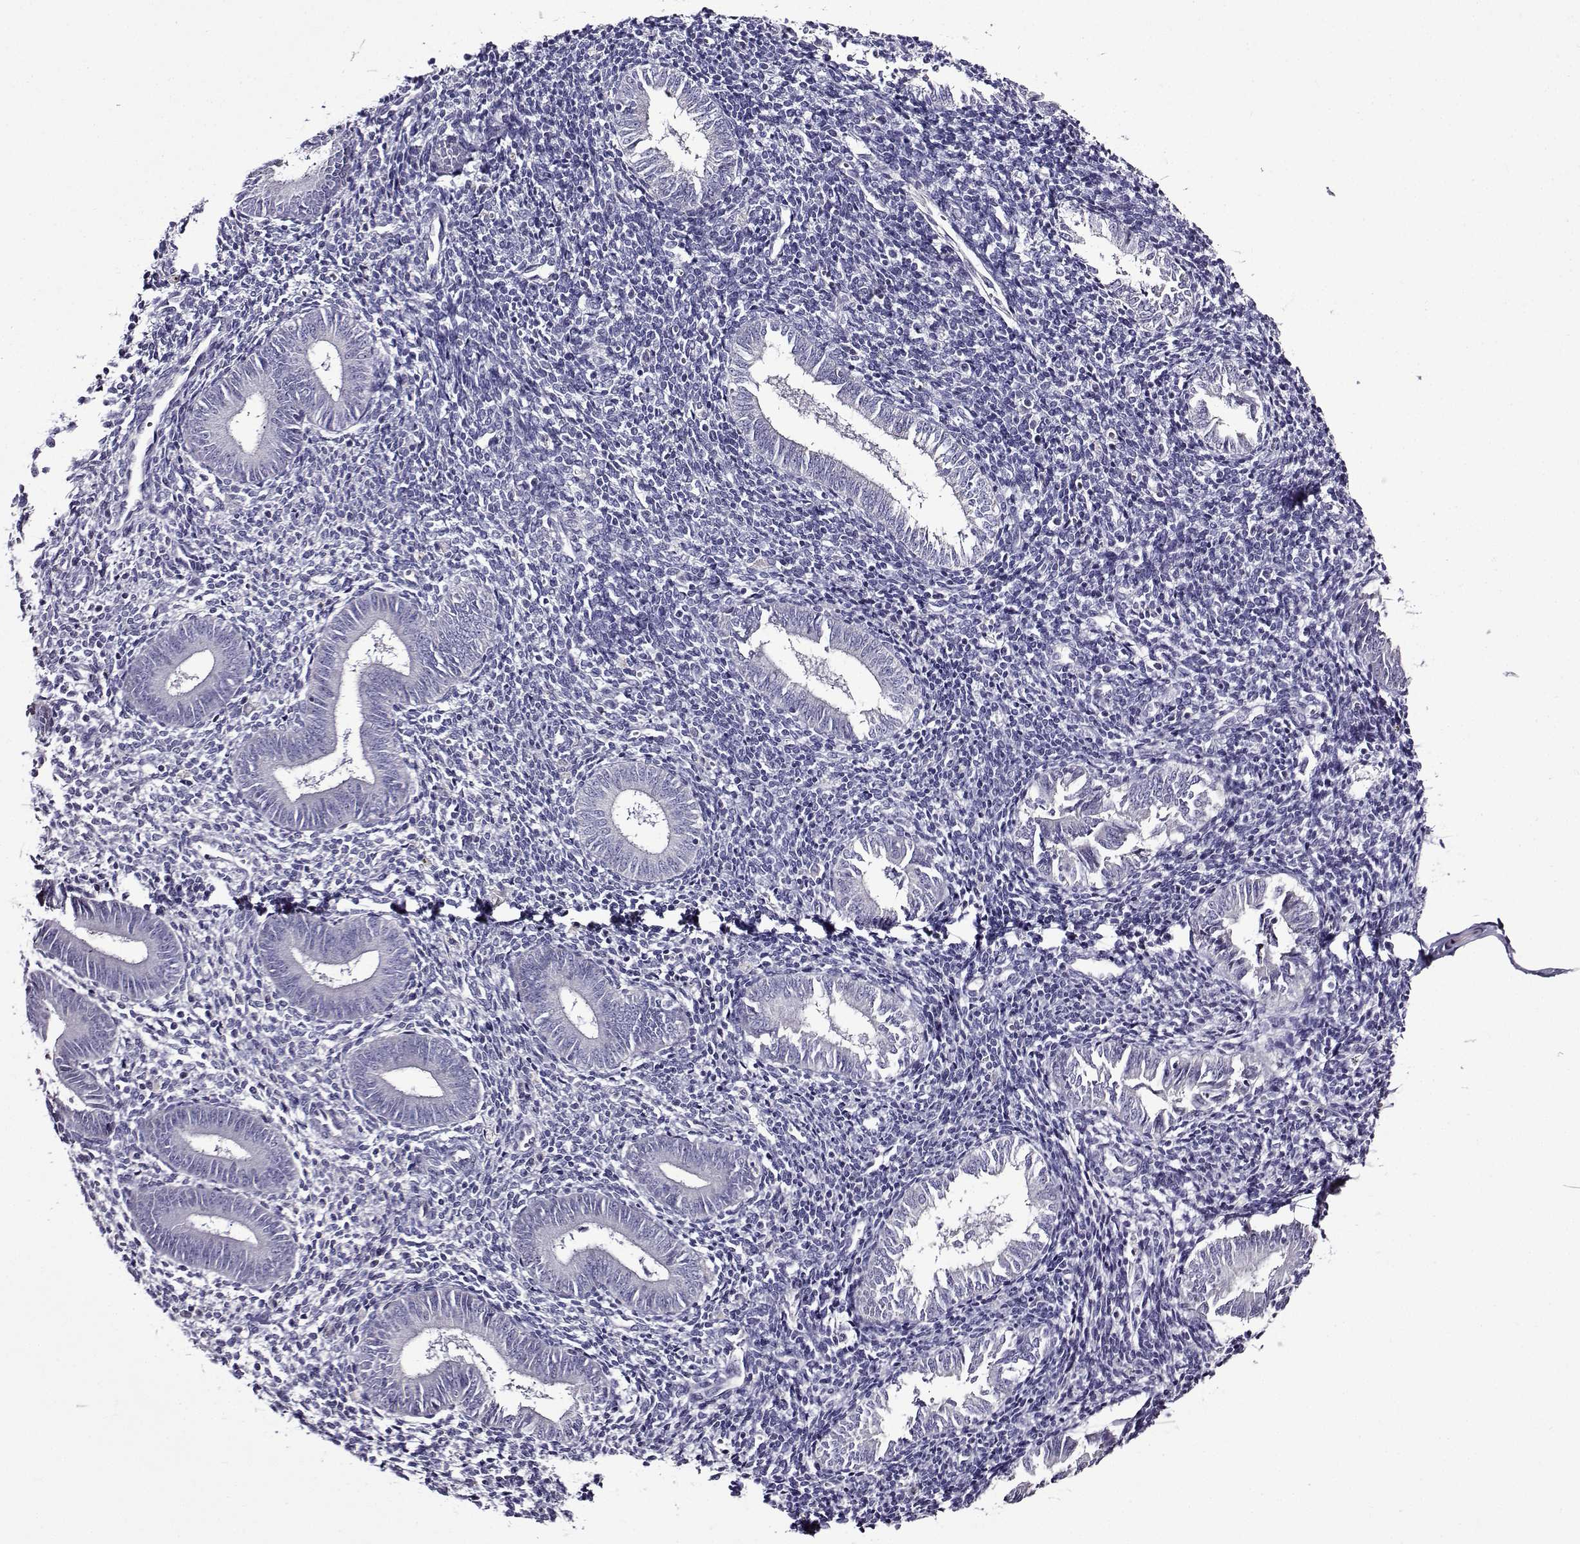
{"staining": {"intensity": "negative", "quantity": "none", "location": "none"}, "tissue": "endometrium", "cell_type": "Cells in endometrial stroma", "image_type": "normal", "snomed": [{"axis": "morphology", "description": "Normal tissue, NOS"}, {"axis": "topography", "description": "Endometrium"}], "caption": "Immunohistochemistry (IHC) photomicrograph of normal endometrium: human endometrium stained with DAB (3,3'-diaminobenzidine) demonstrates no significant protein staining in cells in endometrial stroma.", "gene": "TMEM266", "patient": {"sex": "female", "age": 25}}